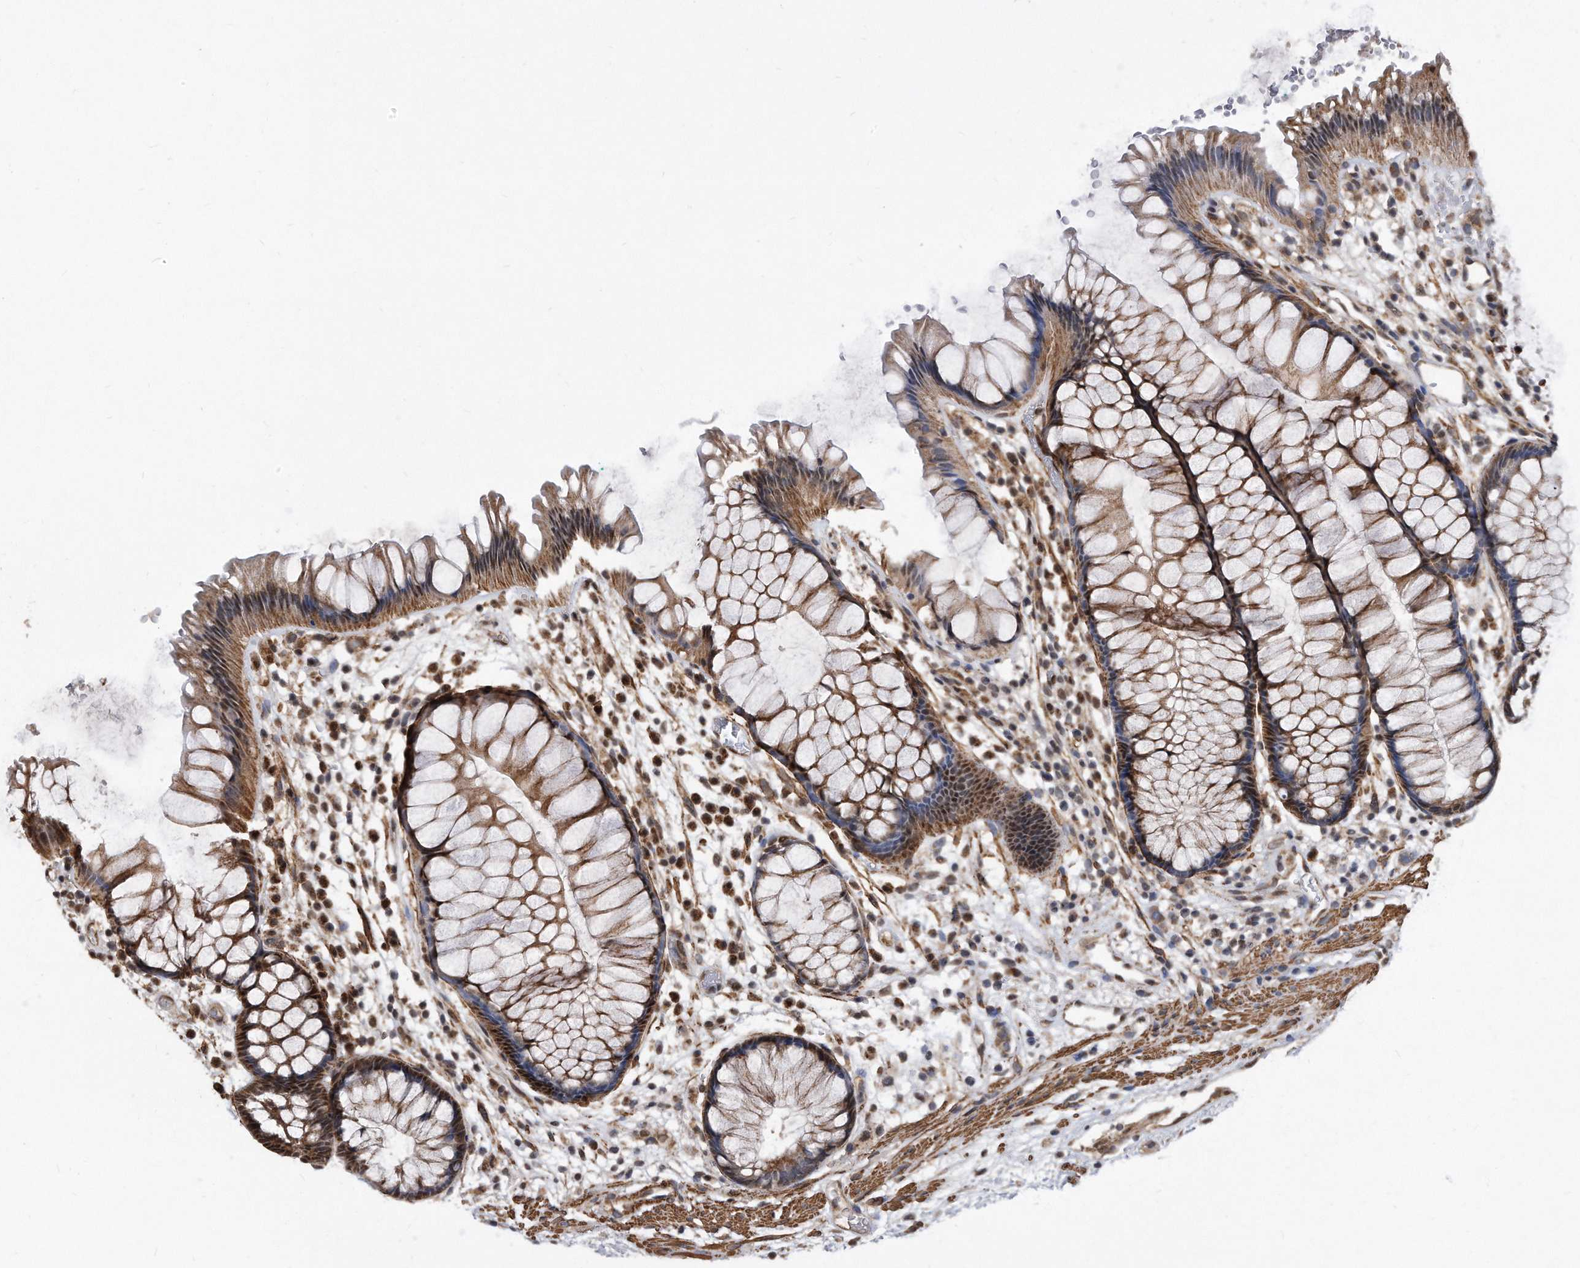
{"staining": {"intensity": "moderate", "quantity": ">75%", "location": "cytoplasmic/membranous,nuclear"}, "tissue": "rectum", "cell_type": "Glandular cells", "image_type": "normal", "snomed": [{"axis": "morphology", "description": "Normal tissue, NOS"}, {"axis": "topography", "description": "Rectum"}], "caption": "Immunohistochemical staining of benign rectum exhibits >75% levels of moderate cytoplasmic/membranous,nuclear protein staining in approximately >75% of glandular cells.", "gene": "DUSP22", "patient": {"sex": "male", "age": 51}}